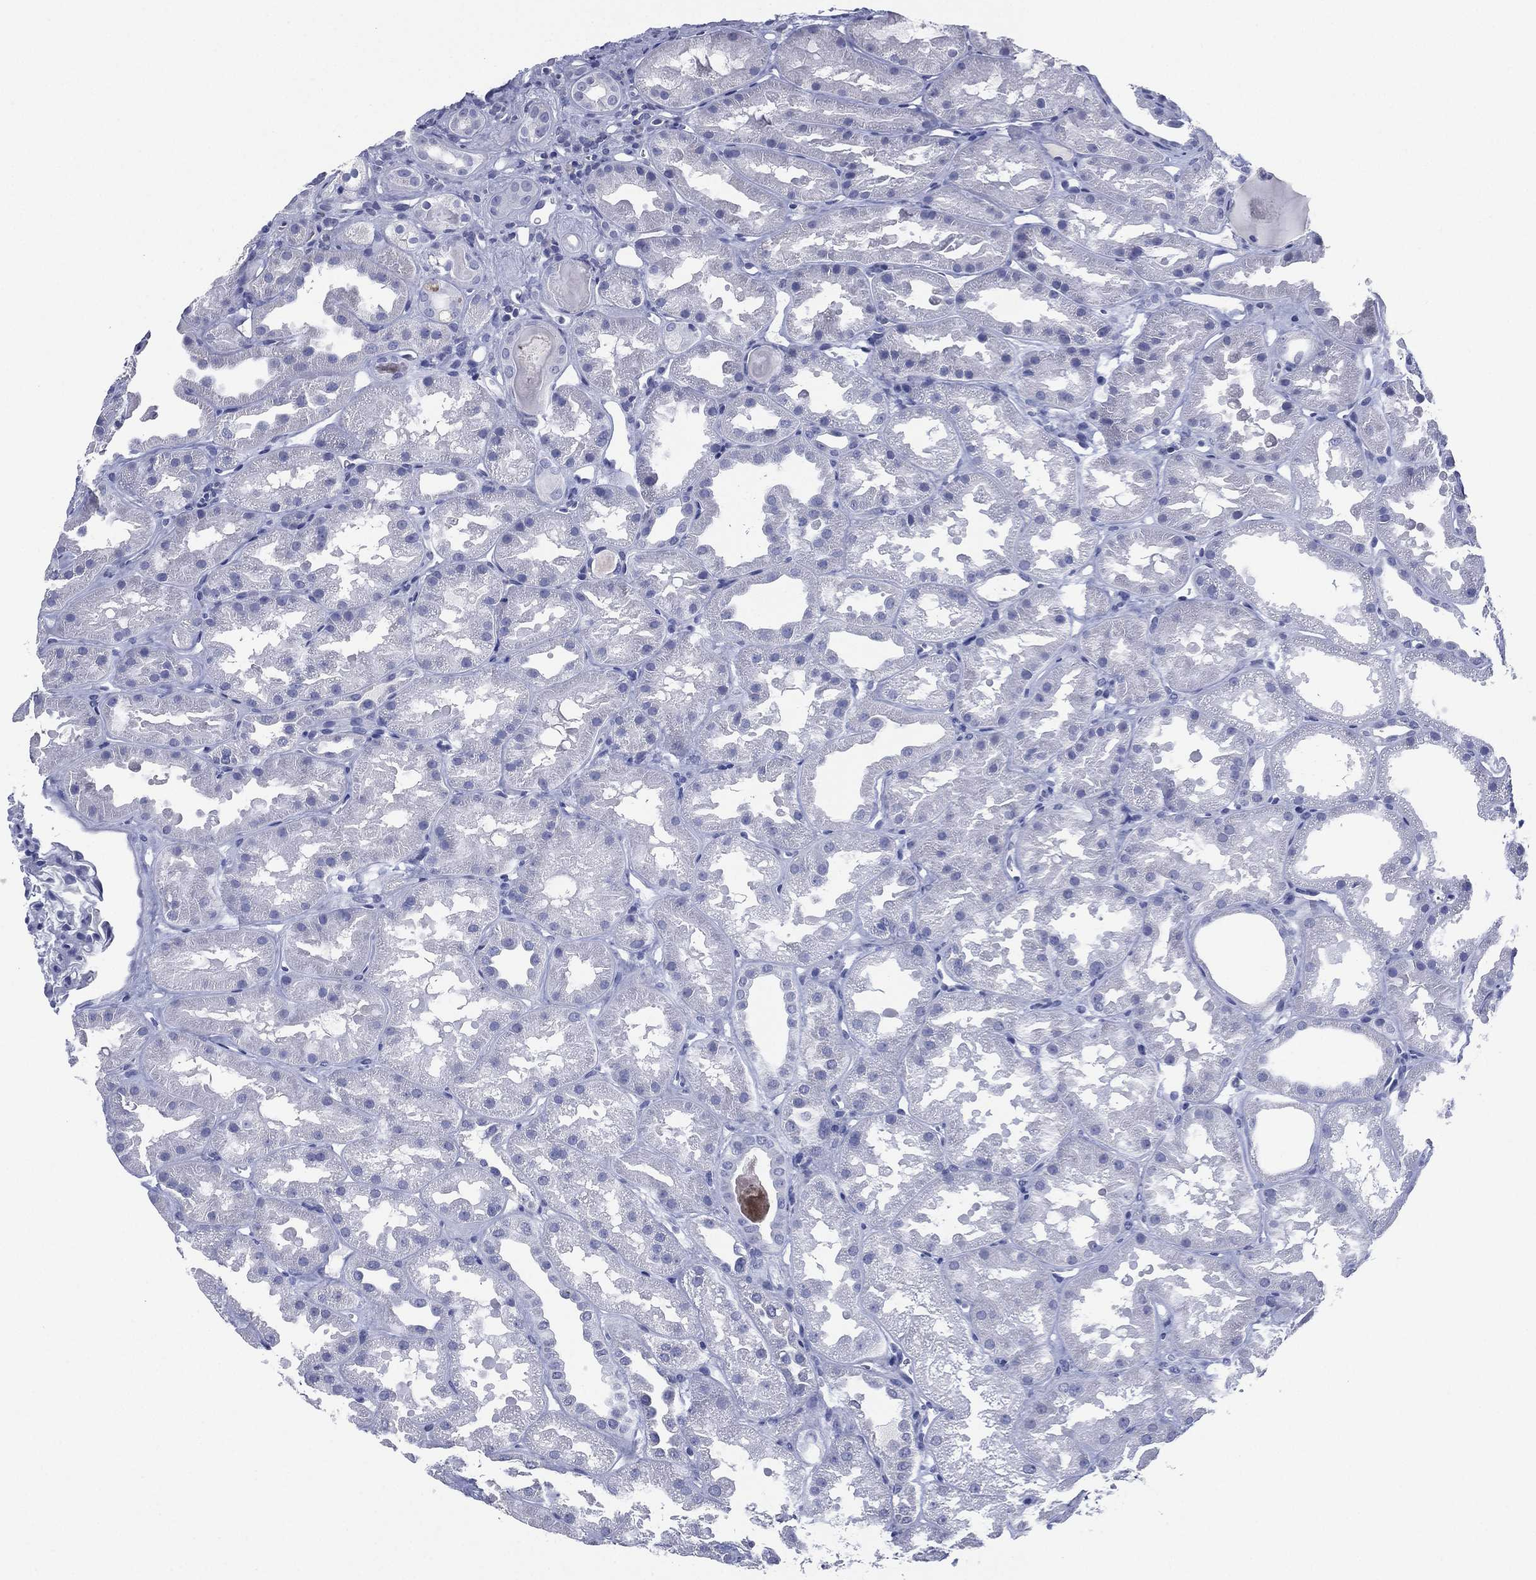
{"staining": {"intensity": "negative", "quantity": "none", "location": "none"}, "tissue": "kidney", "cell_type": "Cells in glomeruli", "image_type": "normal", "snomed": [{"axis": "morphology", "description": "Normal tissue, NOS"}, {"axis": "topography", "description": "Kidney"}], "caption": "A high-resolution photomicrograph shows immunohistochemistry staining of benign kidney, which exhibits no significant positivity in cells in glomeruli.", "gene": "KRT35", "patient": {"sex": "male", "age": 61}}